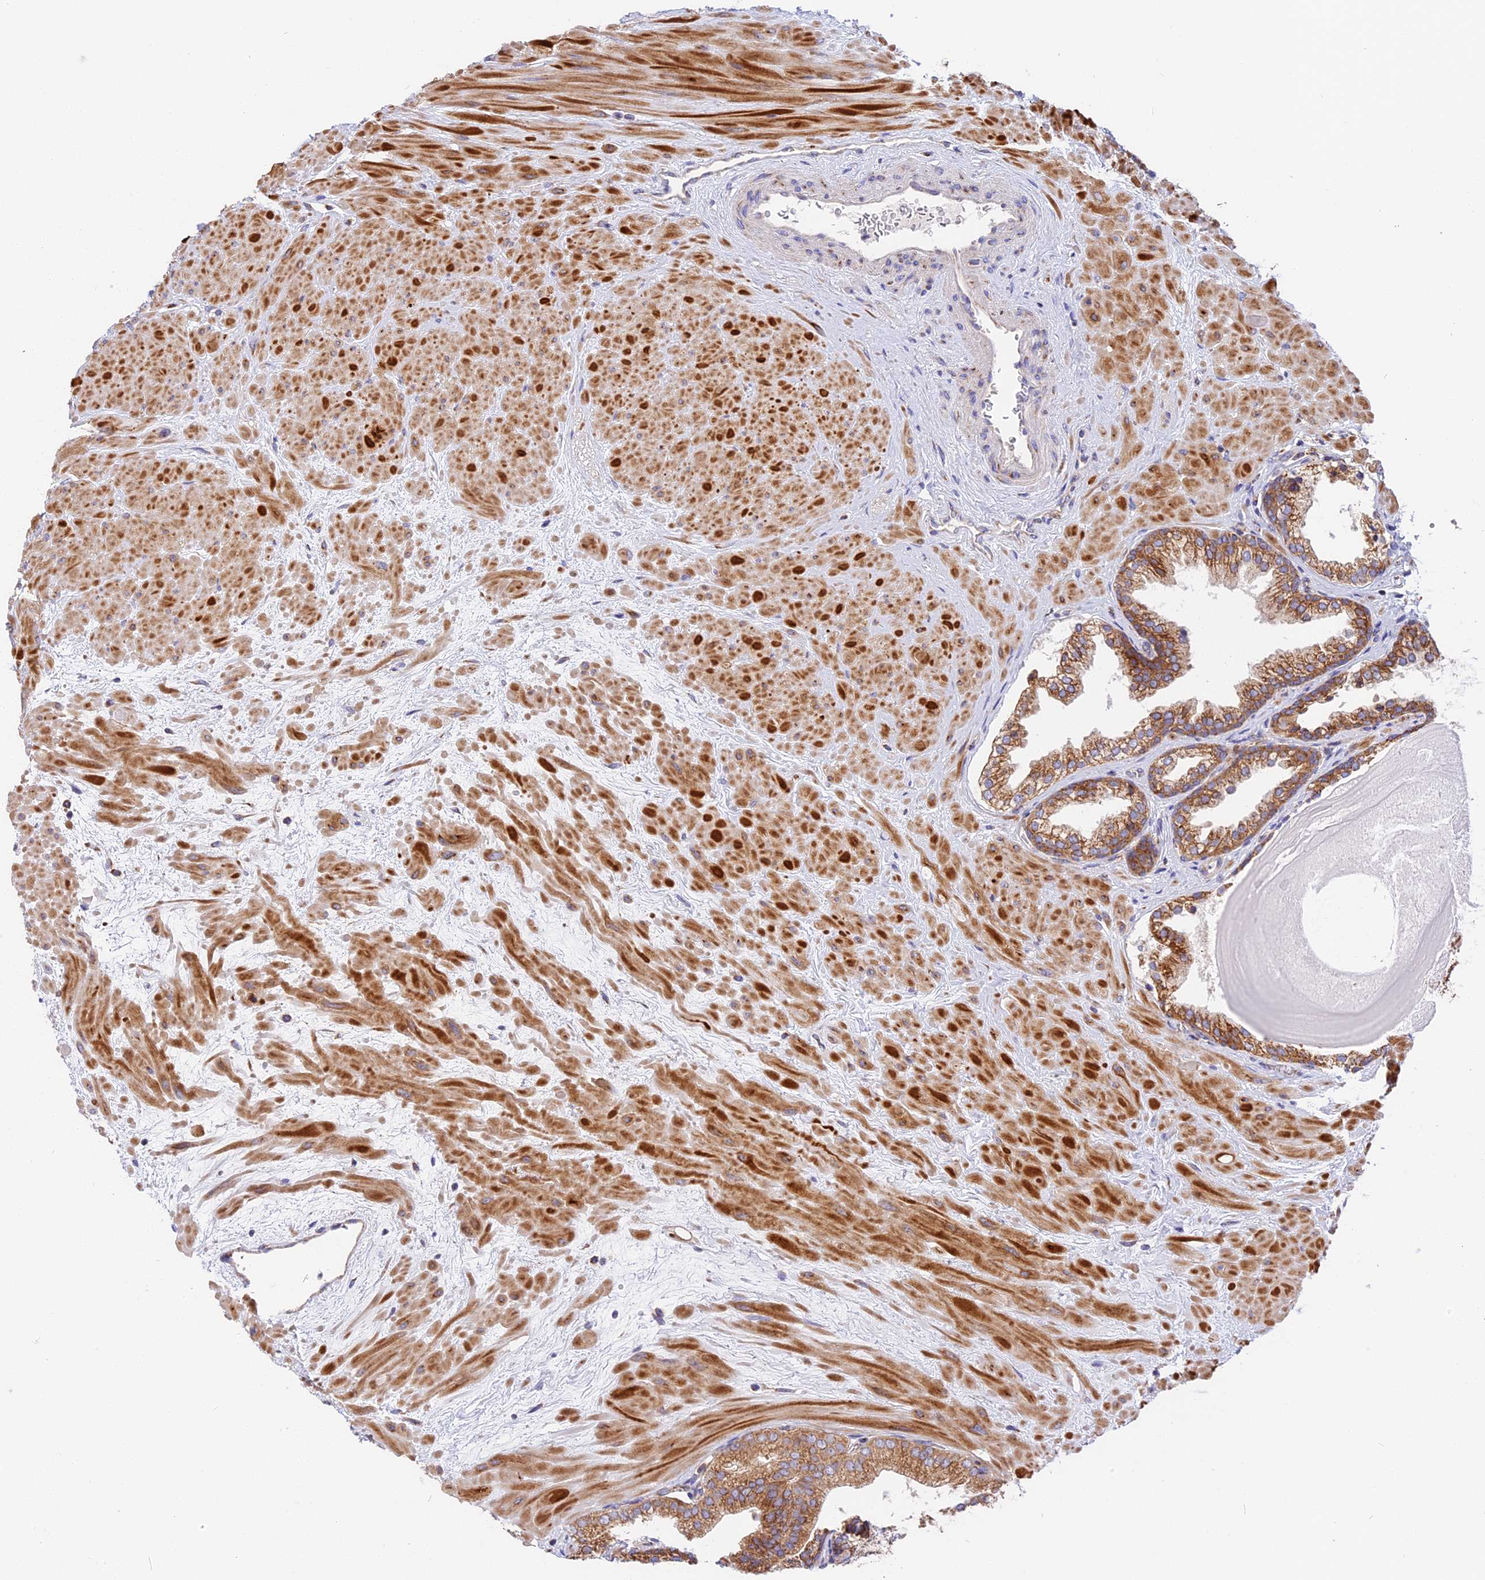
{"staining": {"intensity": "moderate", "quantity": ">75%", "location": "cytoplasmic/membranous"}, "tissue": "prostate", "cell_type": "Glandular cells", "image_type": "normal", "snomed": [{"axis": "morphology", "description": "Normal tissue, NOS"}, {"axis": "topography", "description": "Prostate"}], "caption": "Protein staining demonstrates moderate cytoplasmic/membranous positivity in about >75% of glandular cells in unremarkable prostate. Nuclei are stained in blue.", "gene": "MRAS", "patient": {"sex": "male", "age": 48}}